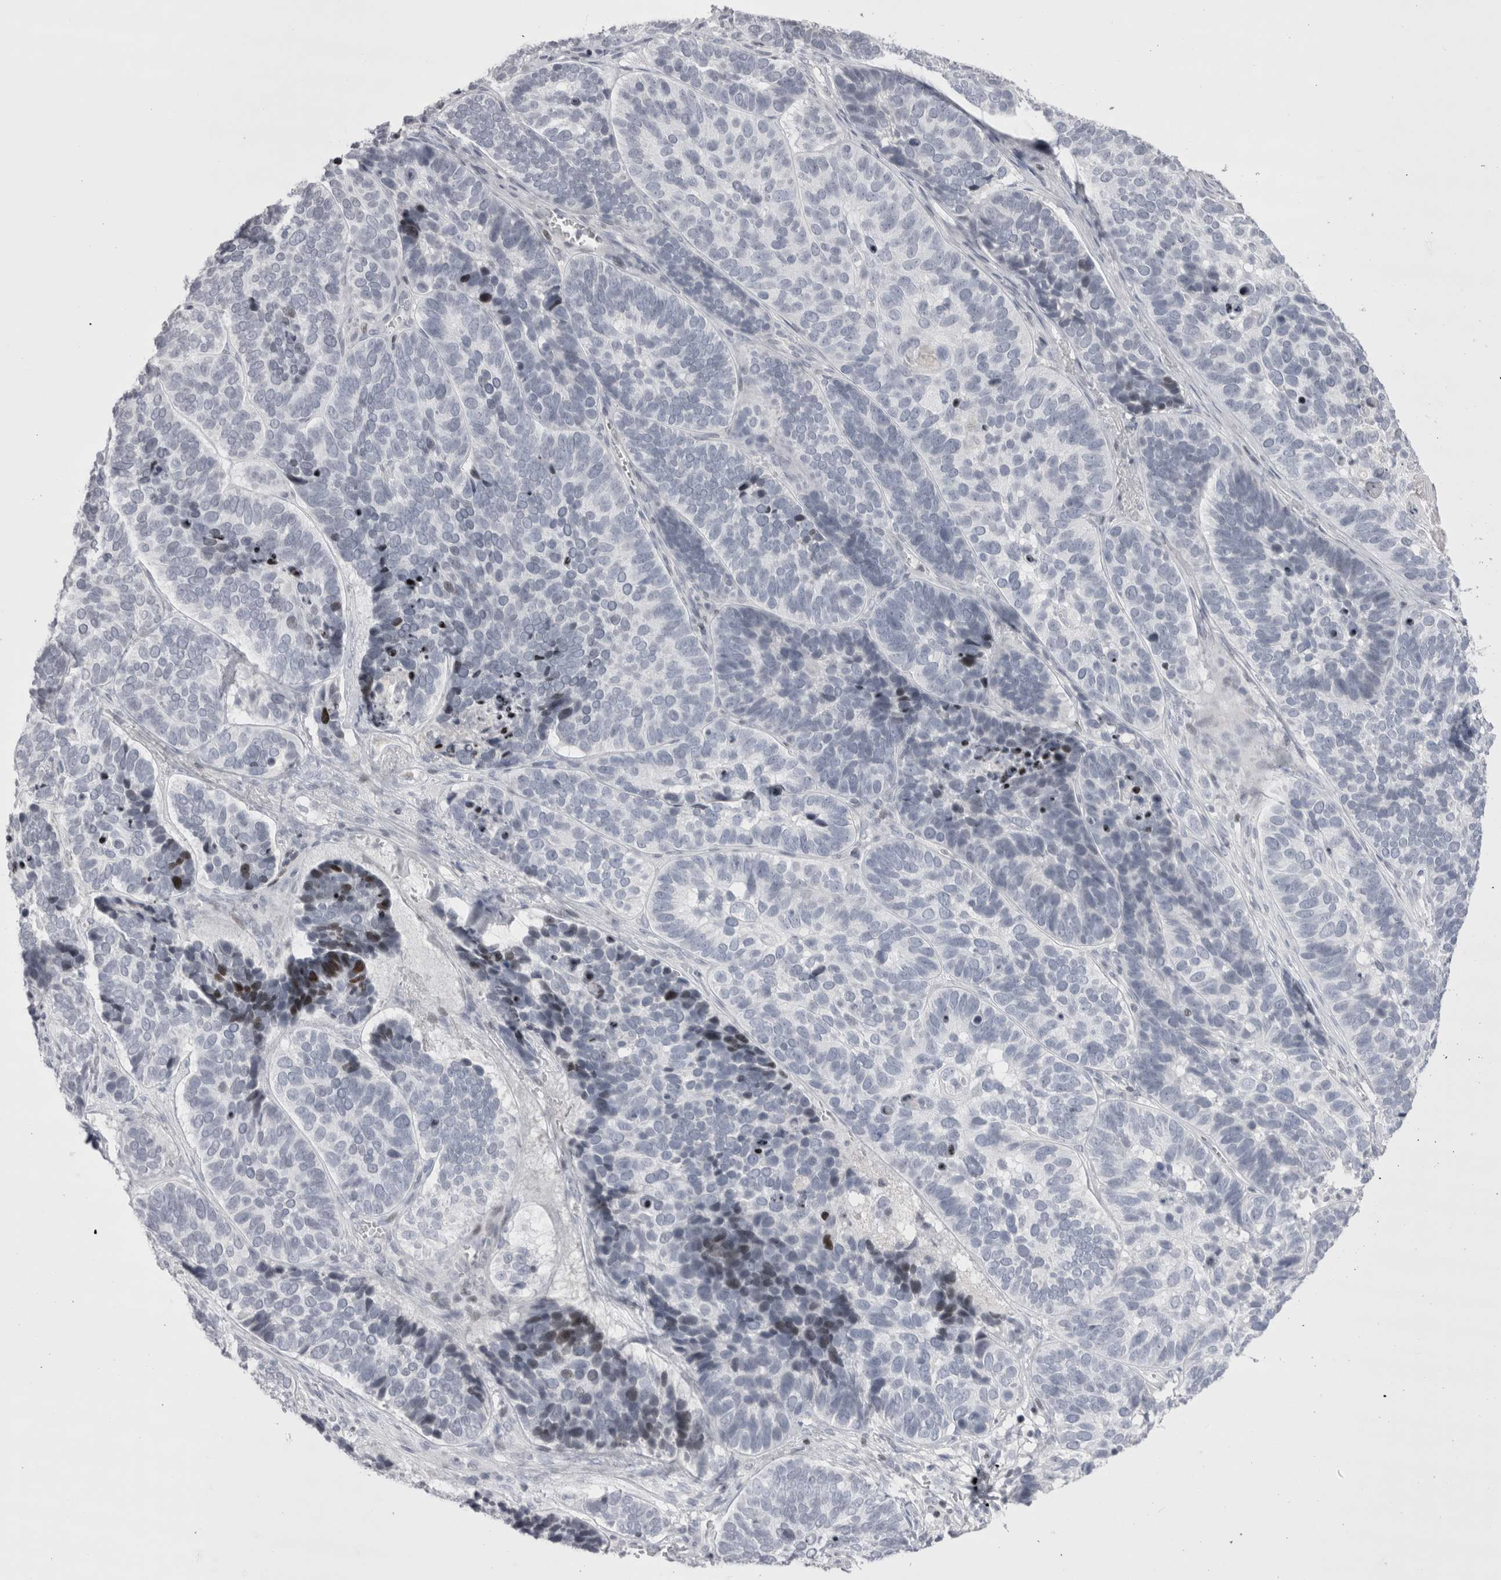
{"staining": {"intensity": "negative", "quantity": "none", "location": "none"}, "tissue": "skin cancer", "cell_type": "Tumor cells", "image_type": "cancer", "snomed": [{"axis": "morphology", "description": "Basal cell carcinoma"}, {"axis": "topography", "description": "Skin"}], "caption": "DAB (3,3'-diaminobenzidine) immunohistochemical staining of basal cell carcinoma (skin) exhibits no significant staining in tumor cells. (DAB immunohistochemistry, high magnification).", "gene": "FNDC8", "patient": {"sex": "male", "age": 62}}